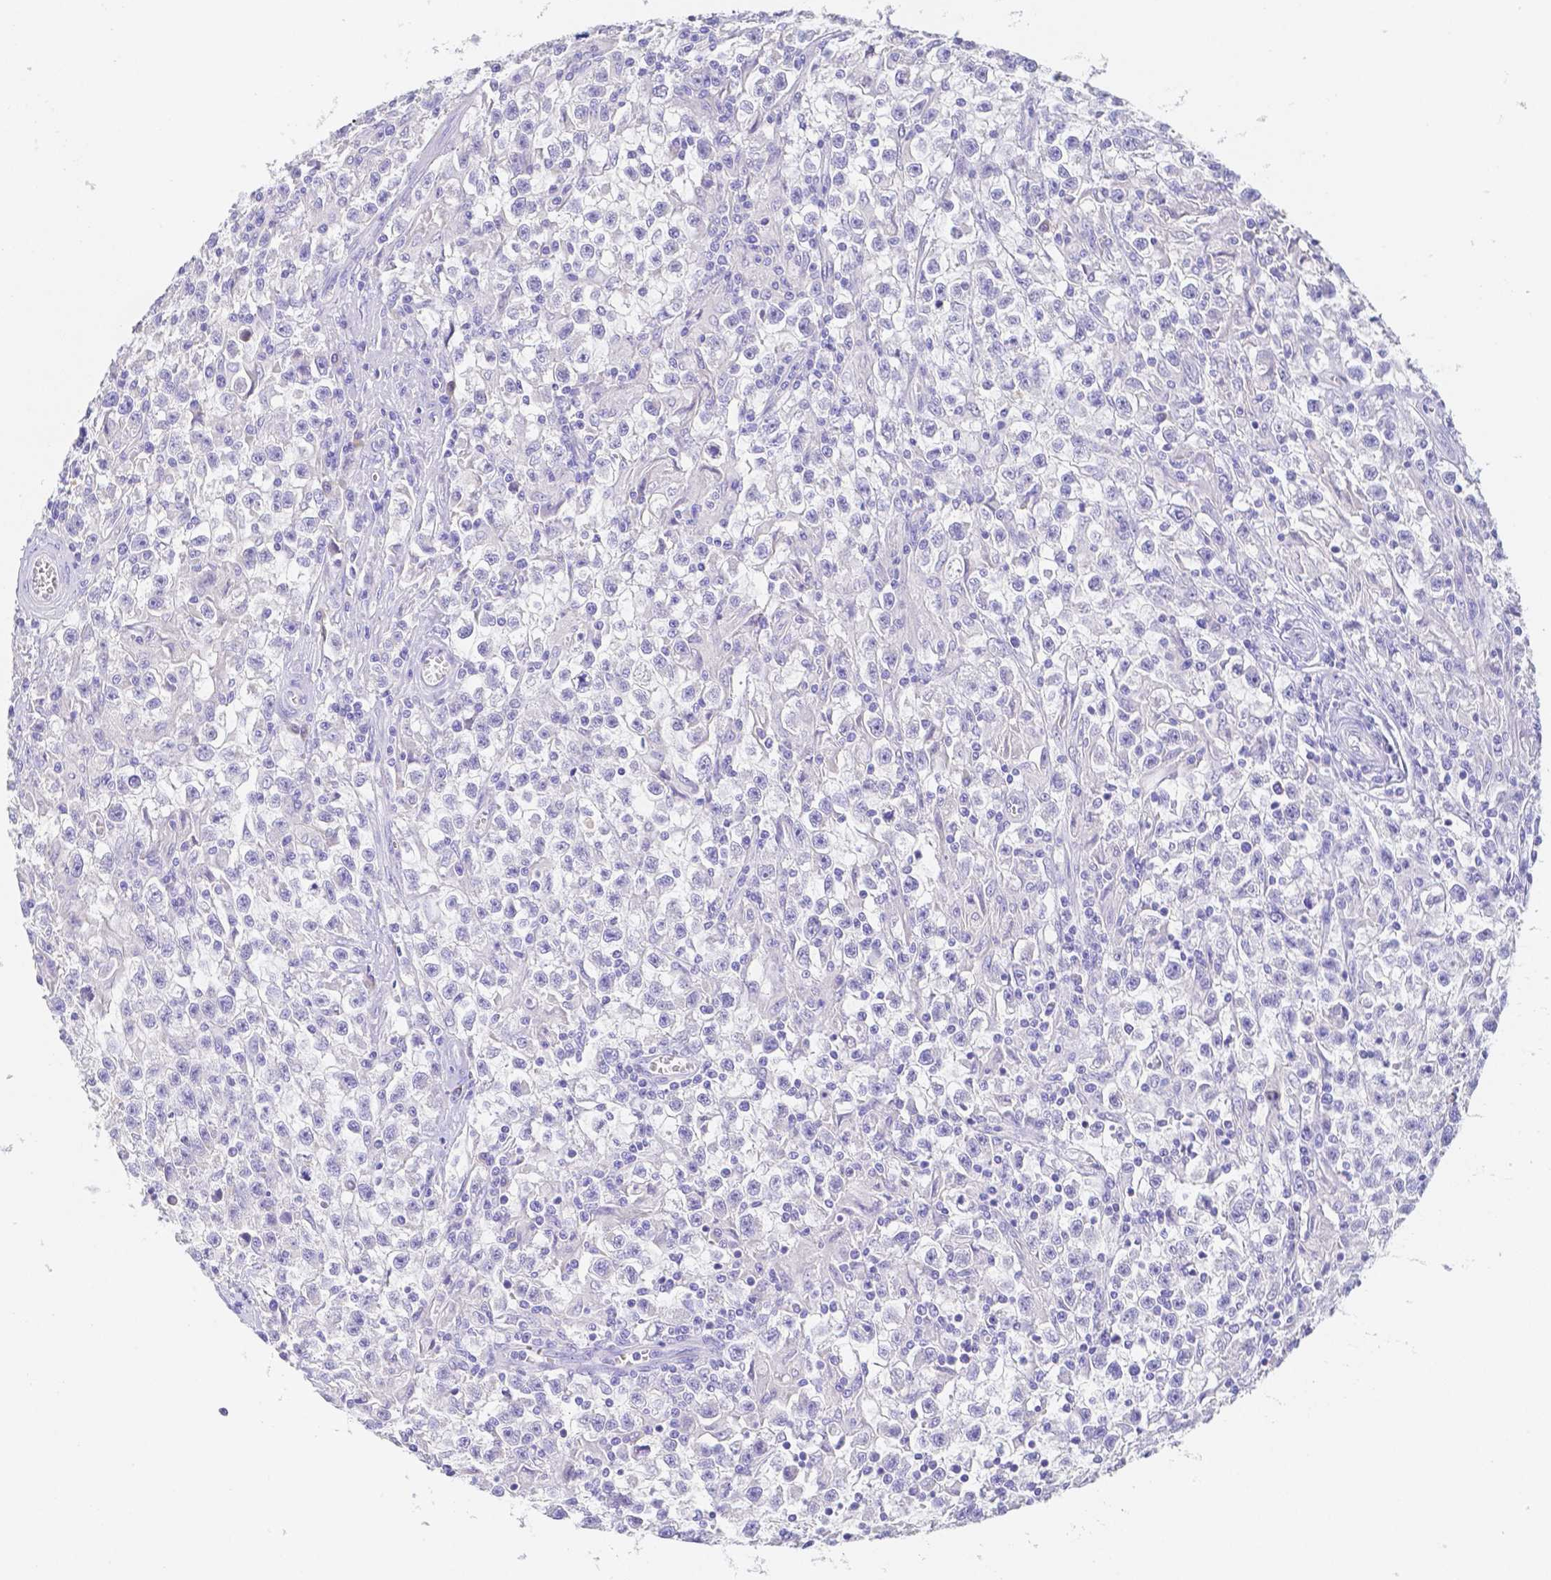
{"staining": {"intensity": "negative", "quantity": "none", "location": "none"}, "tissue": "testis cancer", "cell_type": "Tumor cells", "image_type": "cancer", "snomed": [{"axis": "morphology", "description": "Seminoma, NOS"}, {"axis": "topography", "description": "Testis"}], "caption": "A high-resolution image shows immunohistochemistry staining of testis seminoma, which demonstrates no significant positivity in tumor cells.", "gene": "ZG16B", "patient": {"sex": "male", "age": 31}}